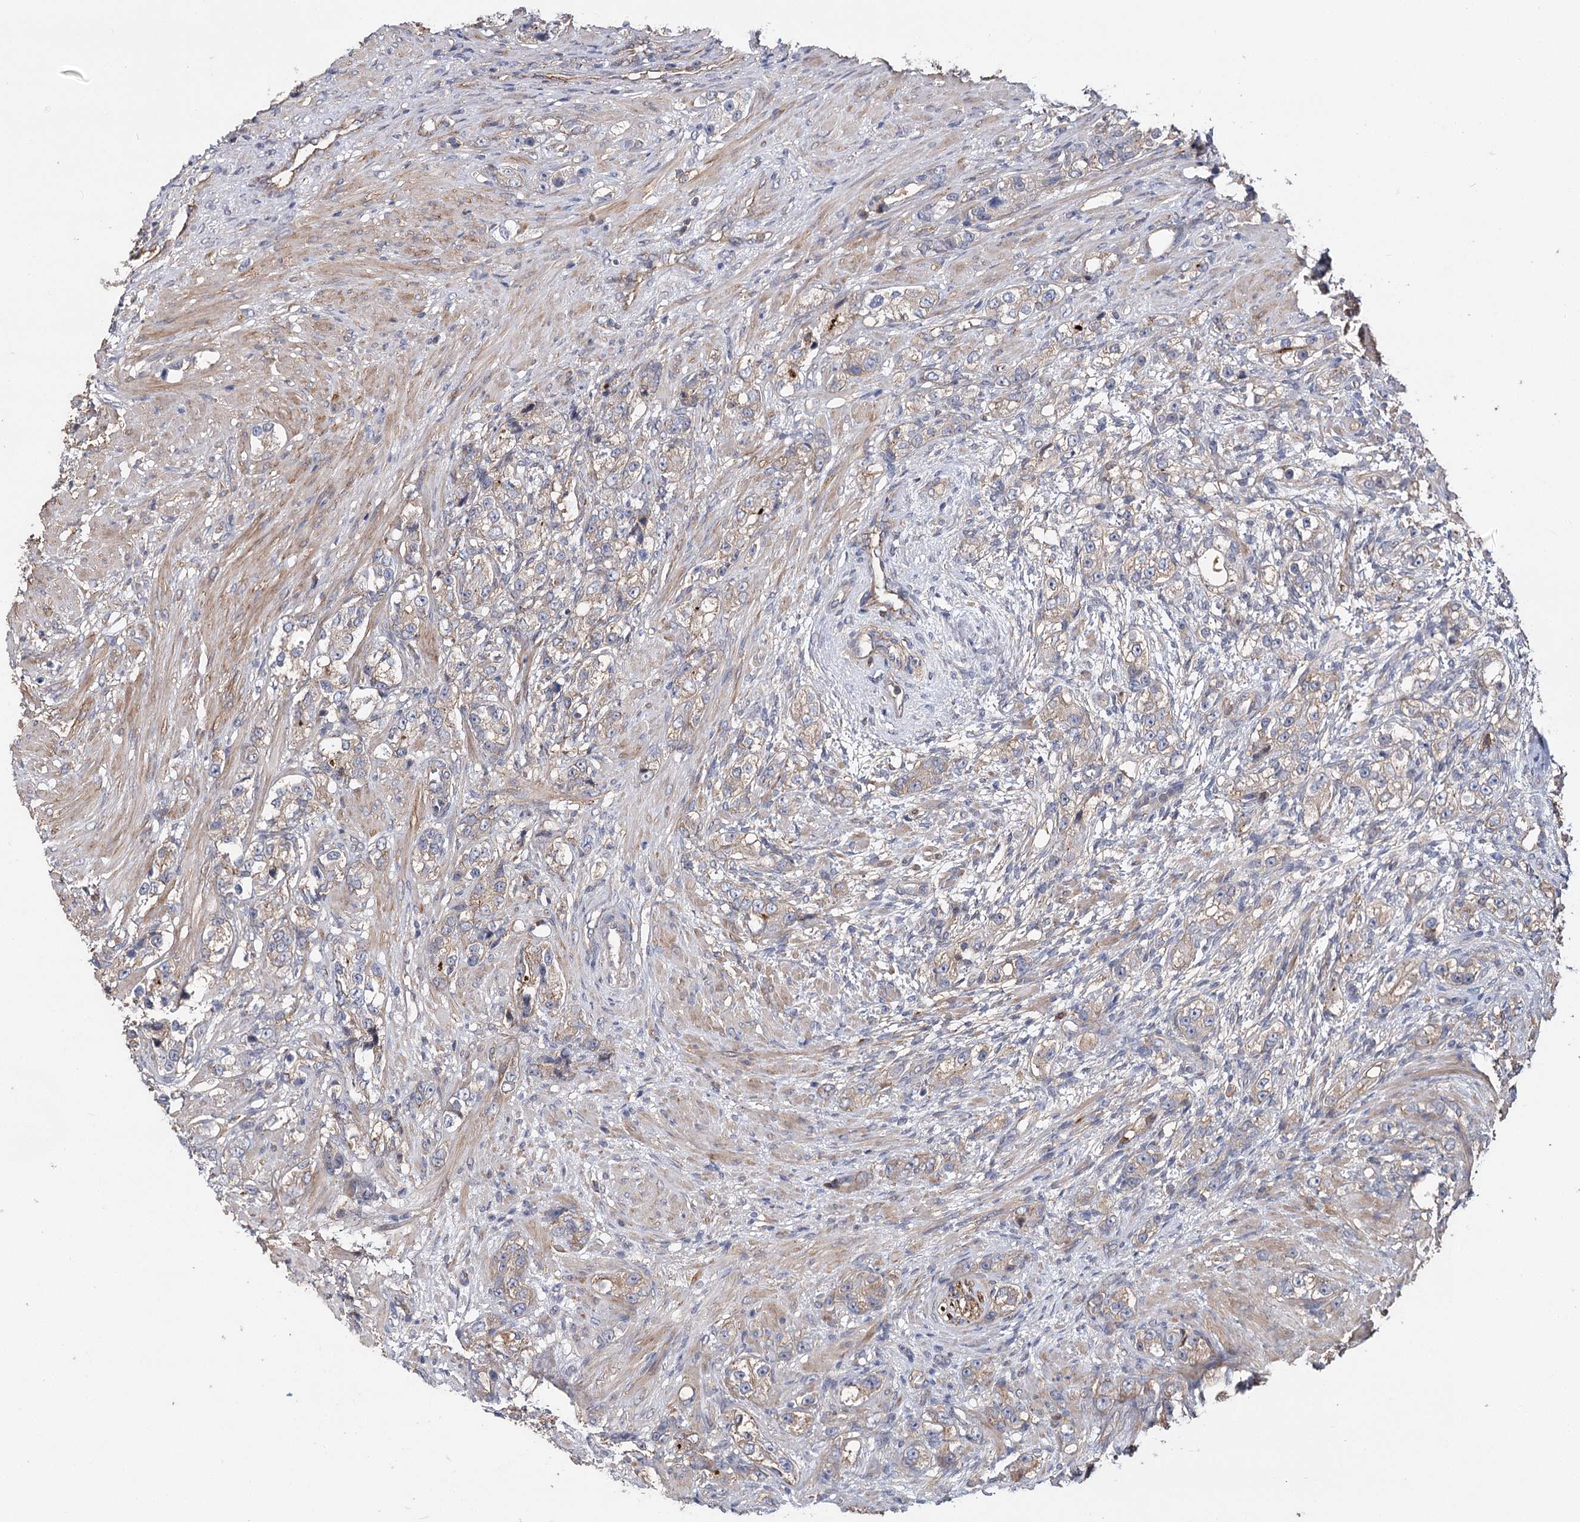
{"staining": {"intensity": "weak", "quantity": "25%-75%", "location": "cytoplasmic/membranous"}, "tissue": "prostate cancer", "cell_type": "Tumor cells", "image_type": "cancer", "snomed": [{"axis": "morphology", "description": "Adenocarcinoma, High grade"}, {"axis": "topography", "description": "Prostate"}], "caption": "Brown immunohistochemical staining in human prostate adenocarcinoma (high-grade) demonstrates weak cytoplasmic/membranous staining in about 25%-75% of tumor cells. (Brightfield microscopy of DAB IHC at high magnification).", "gene": "TMEM218", "patient": {"sex": "male", "age": 63}}